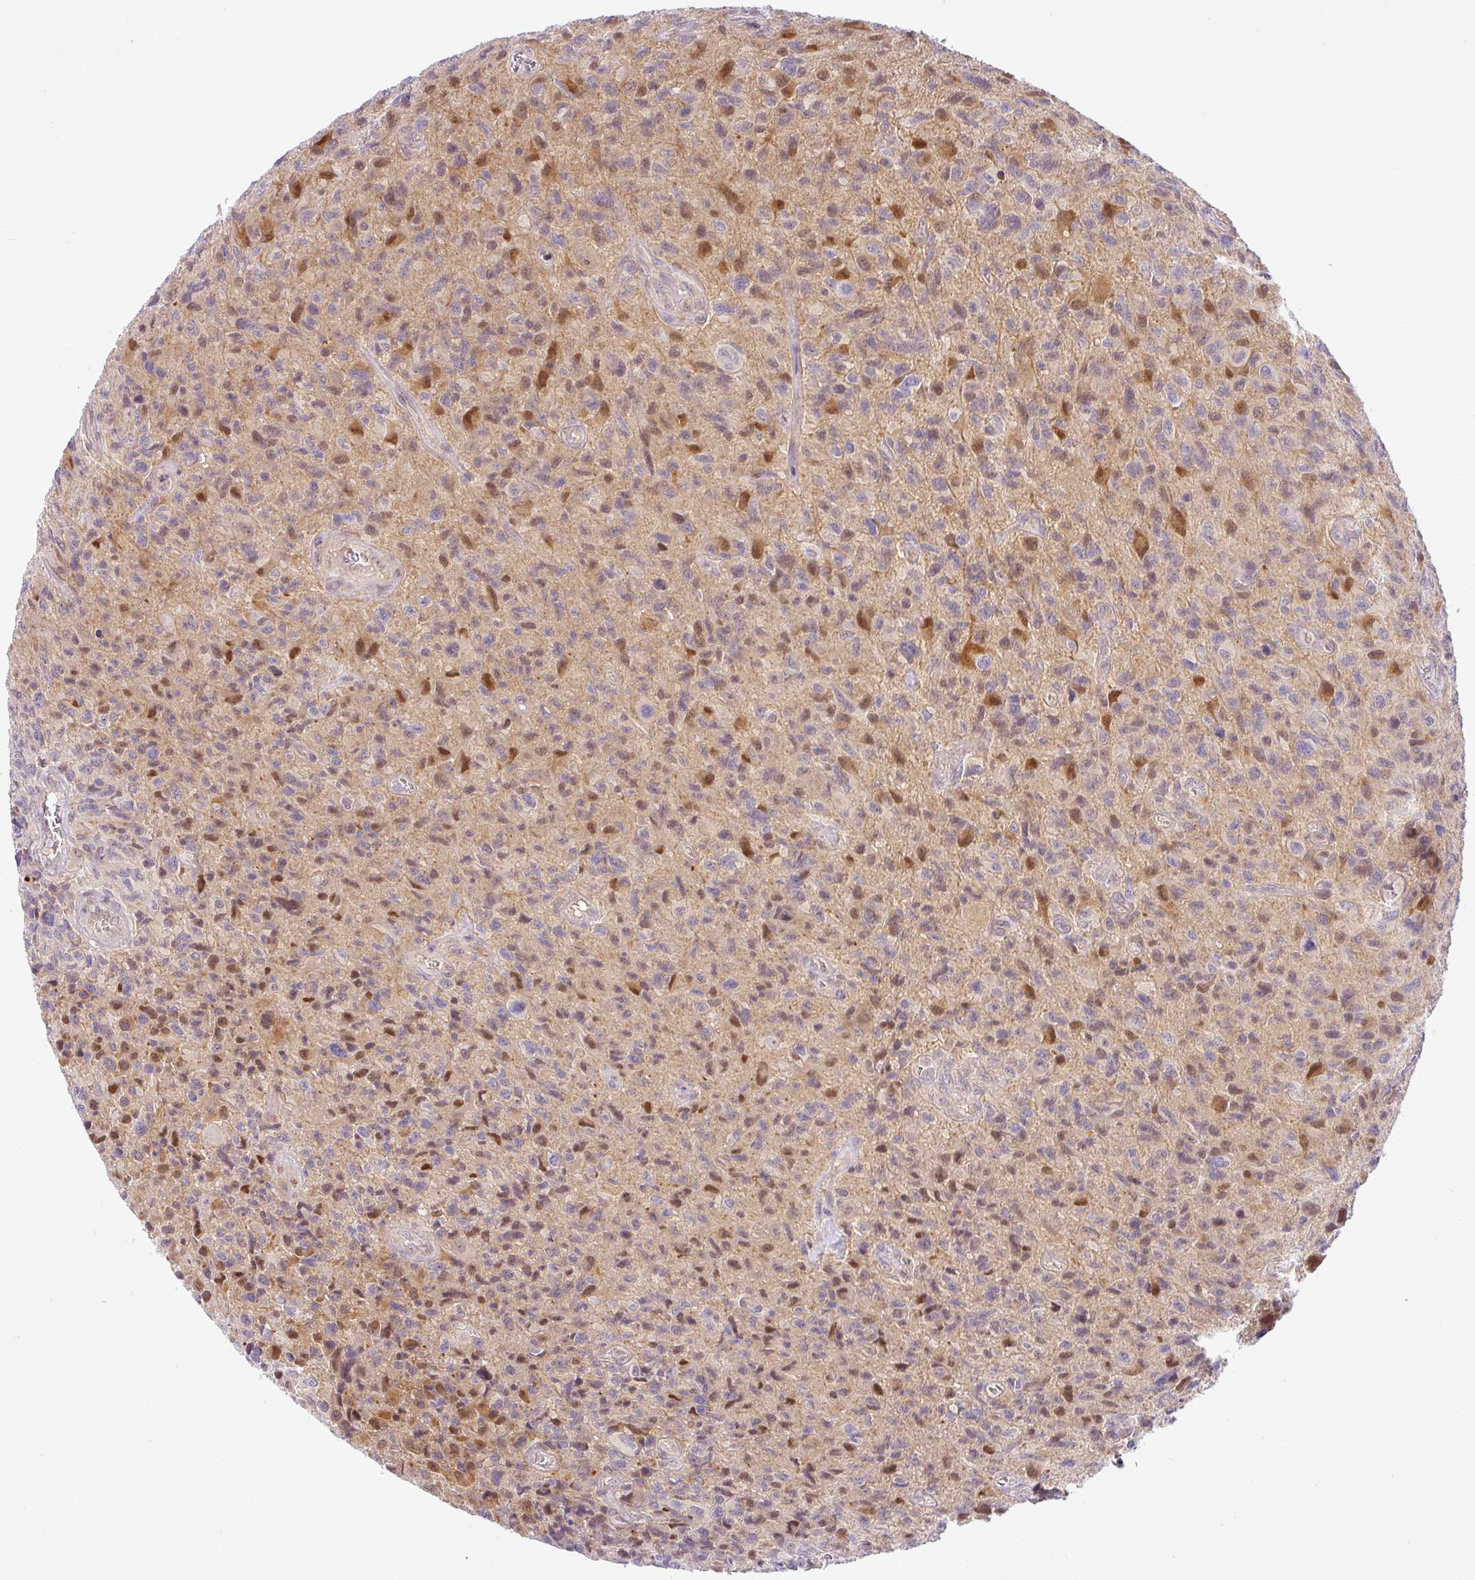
{"staining": {"intensity": "weak", "quantity": "25%-75%", "location": "nuclear"}, "tissue": "glioma", "cell_type": "Tumor cells", "image_type": "cancer", "snomed": [{"axis": "morphology", "description": "Glioma, malignant, High grade"}, {"axis": "topography", "description": "Brain"}], "caption": "Immunohistochemical staining of malignant high-grade glioma displays weak nuclear protein staining in approximately 25%-75% of tumor cells. (IHC, brightfield microscopy, high magnification).", "gene": "NDUFB2", "patient": {"sex": "male", "age": 76}}